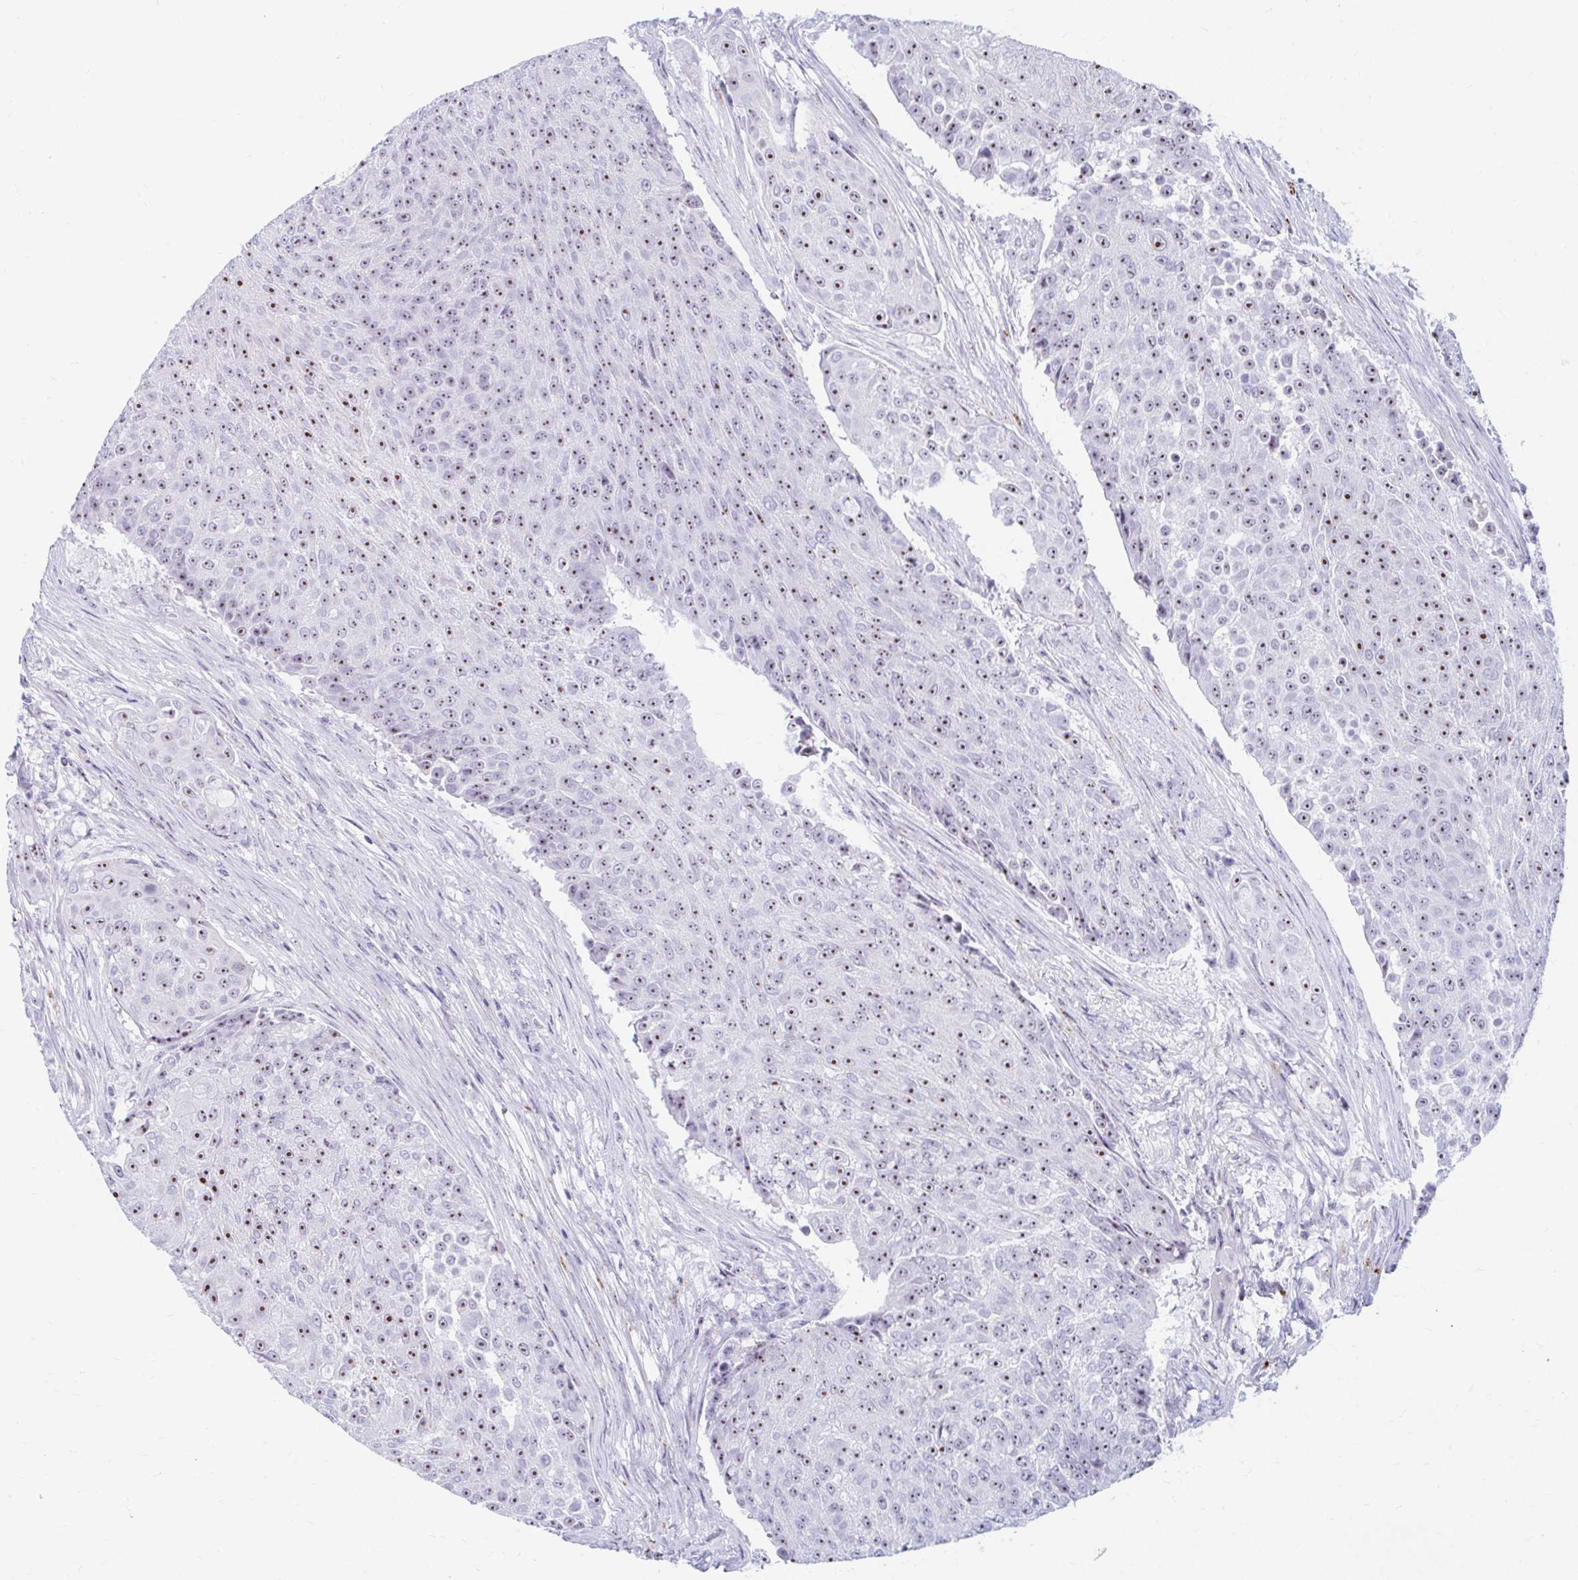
{"staining": {"intensity": "moderate", "quantity": ">75%", "location": "nuclear"}, "tissue": "urothelial cancer", "cell_type": "Tumor cells", "image_type": "cancer", "snomed": [{"axis": "morphology", "description": "Urothelial carcinoma, High grade"}, {"axis": "topography", "description": "Urinary bladder"}], "caption": "IHC of human high-grade urothelial carcinoma demonstrates medium levels of moderate nuclear staining in about >75% of tumor cells.", "gene": "FTSJ3", "patient": {"sex": "female", "age": 63}}